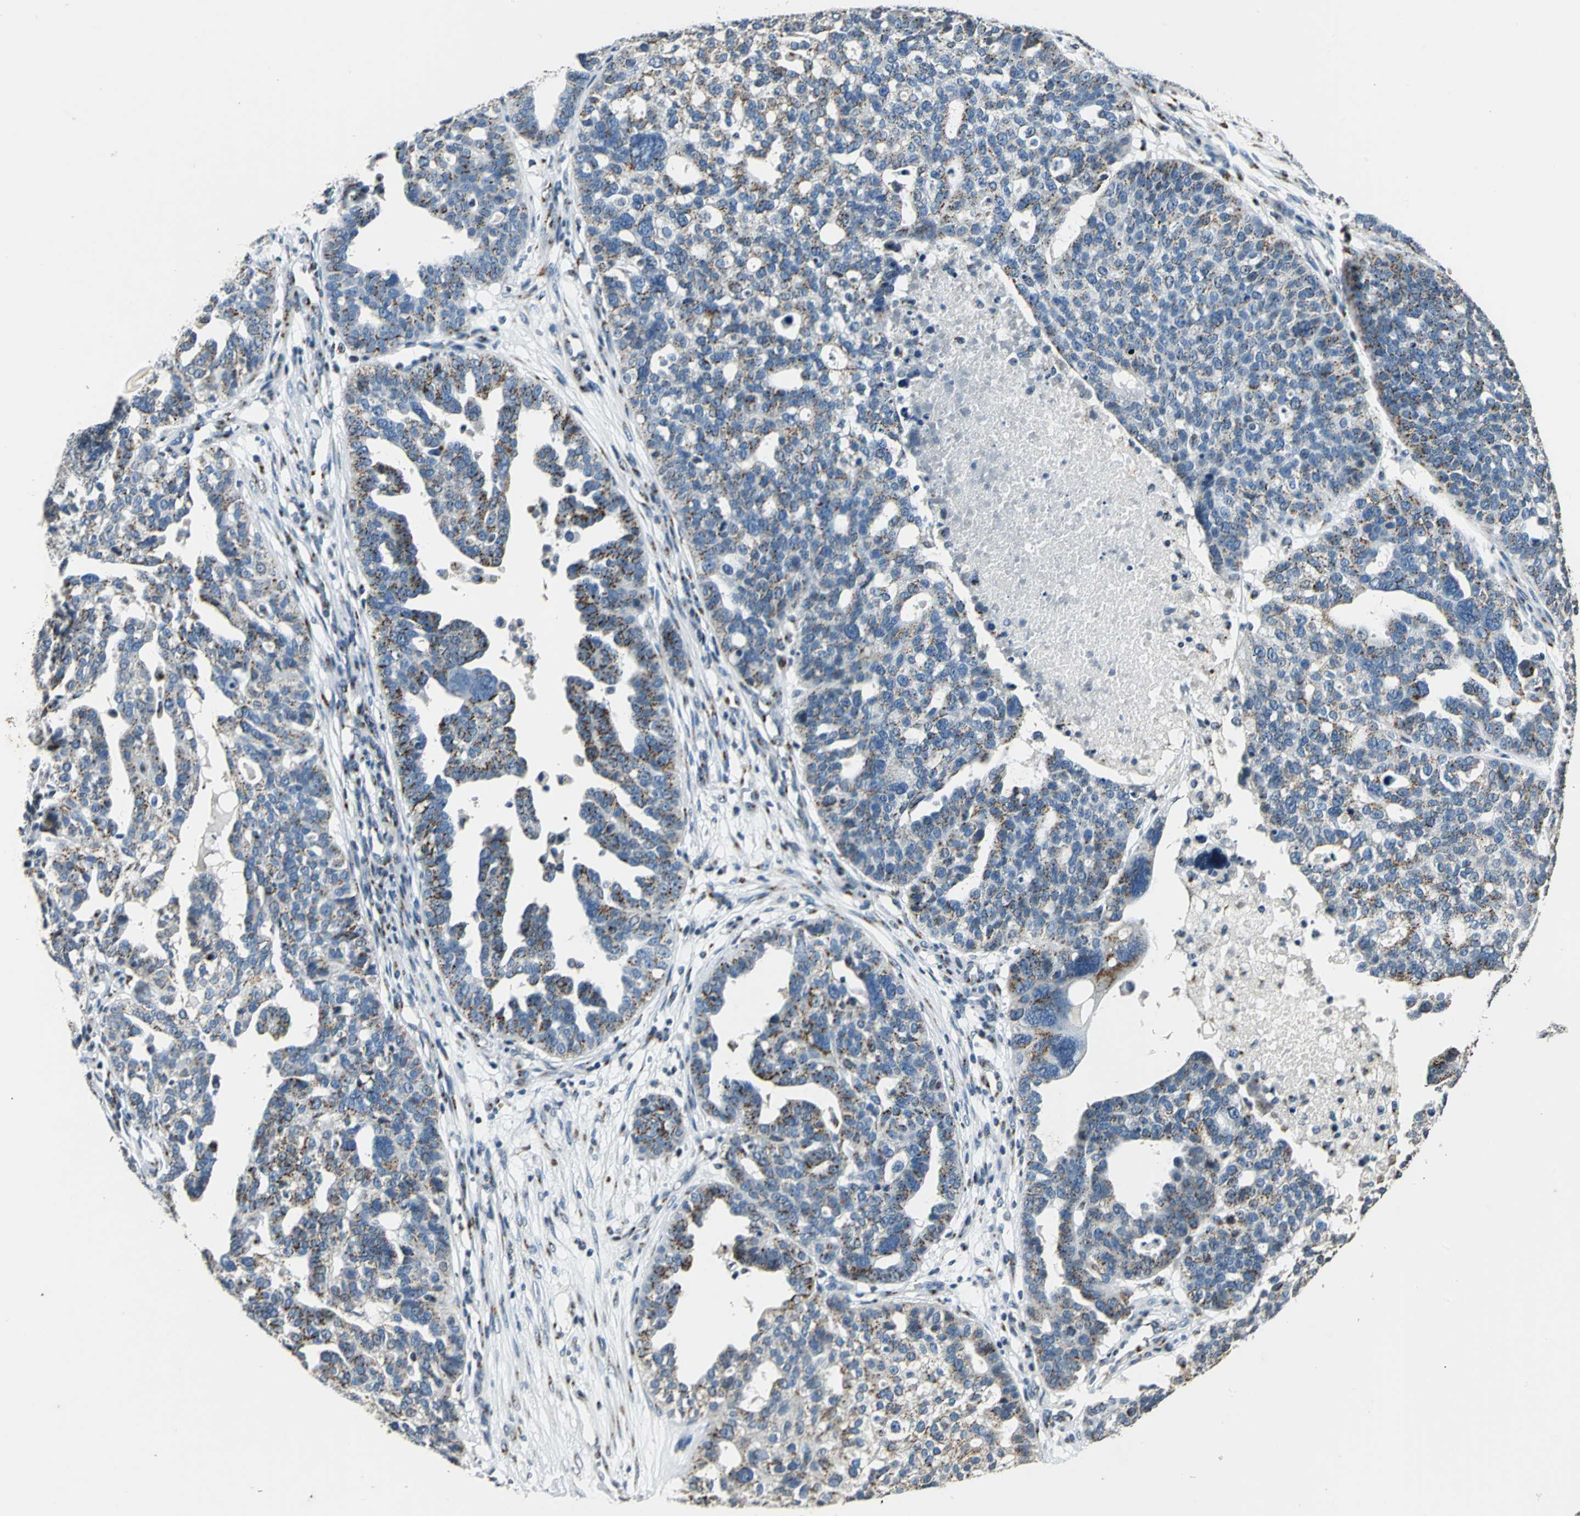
{"staining": {"intensity": "moderate", "quantity": "25%-75%", "location": "cytoplasmic/membranous"}, "tissue": "ovarian cancer", "cell_type": "Tumor cells", "image_type": "cancer", "snomed": [{"axis": "morphology", "description": "Cystadenocarcinoma, serous, NOS"}, {"axis": "topography", "description": "Ovary"}], "caption": "The micrograph shows immunohistochemical staining of ovarian serous cystadenocarcinoma. There is moderate cytoplasmic/membranous staining is present in approximately 25%-75% of tumor cells.", "gene": "TMEM115", "patient": {"sex": "female", "age": 59}}